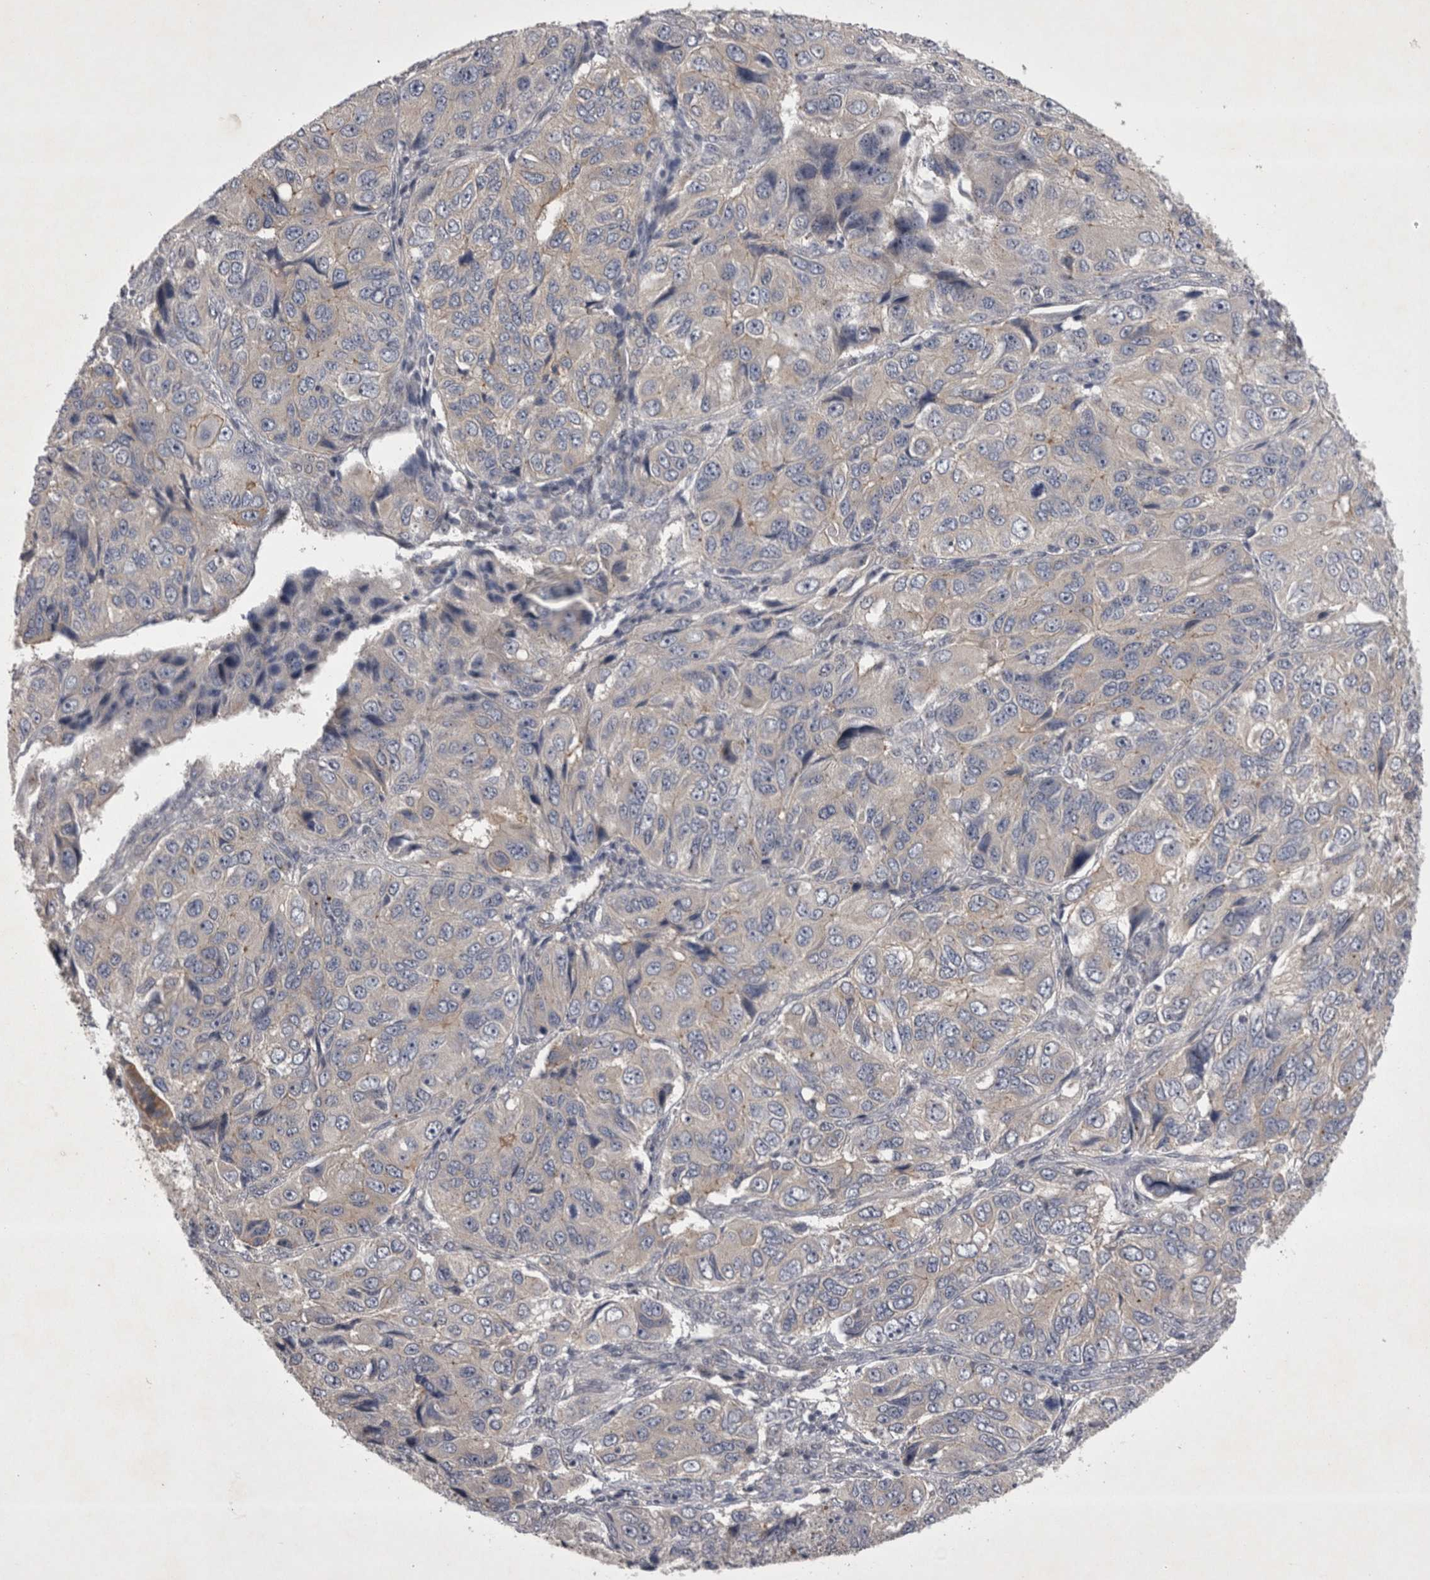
{"staining": {"intensity": "negative", "quantity": "none", "location": "none"}, "tissue": "ovarian cancer", "cell_type": "Tumor cells", "image_type": "cancer", "snomed": [{"axis": "morphology", "description": "Carcinoma, endometroid"}, {"axis": "topography", "description": "Ovary"}], "caption": "There is no significant positivity in tumor cells of ovarian cancer (endometroid carcinoma).", "gene": "CTBS", "patient": {"sex": "female", "age": 51}}